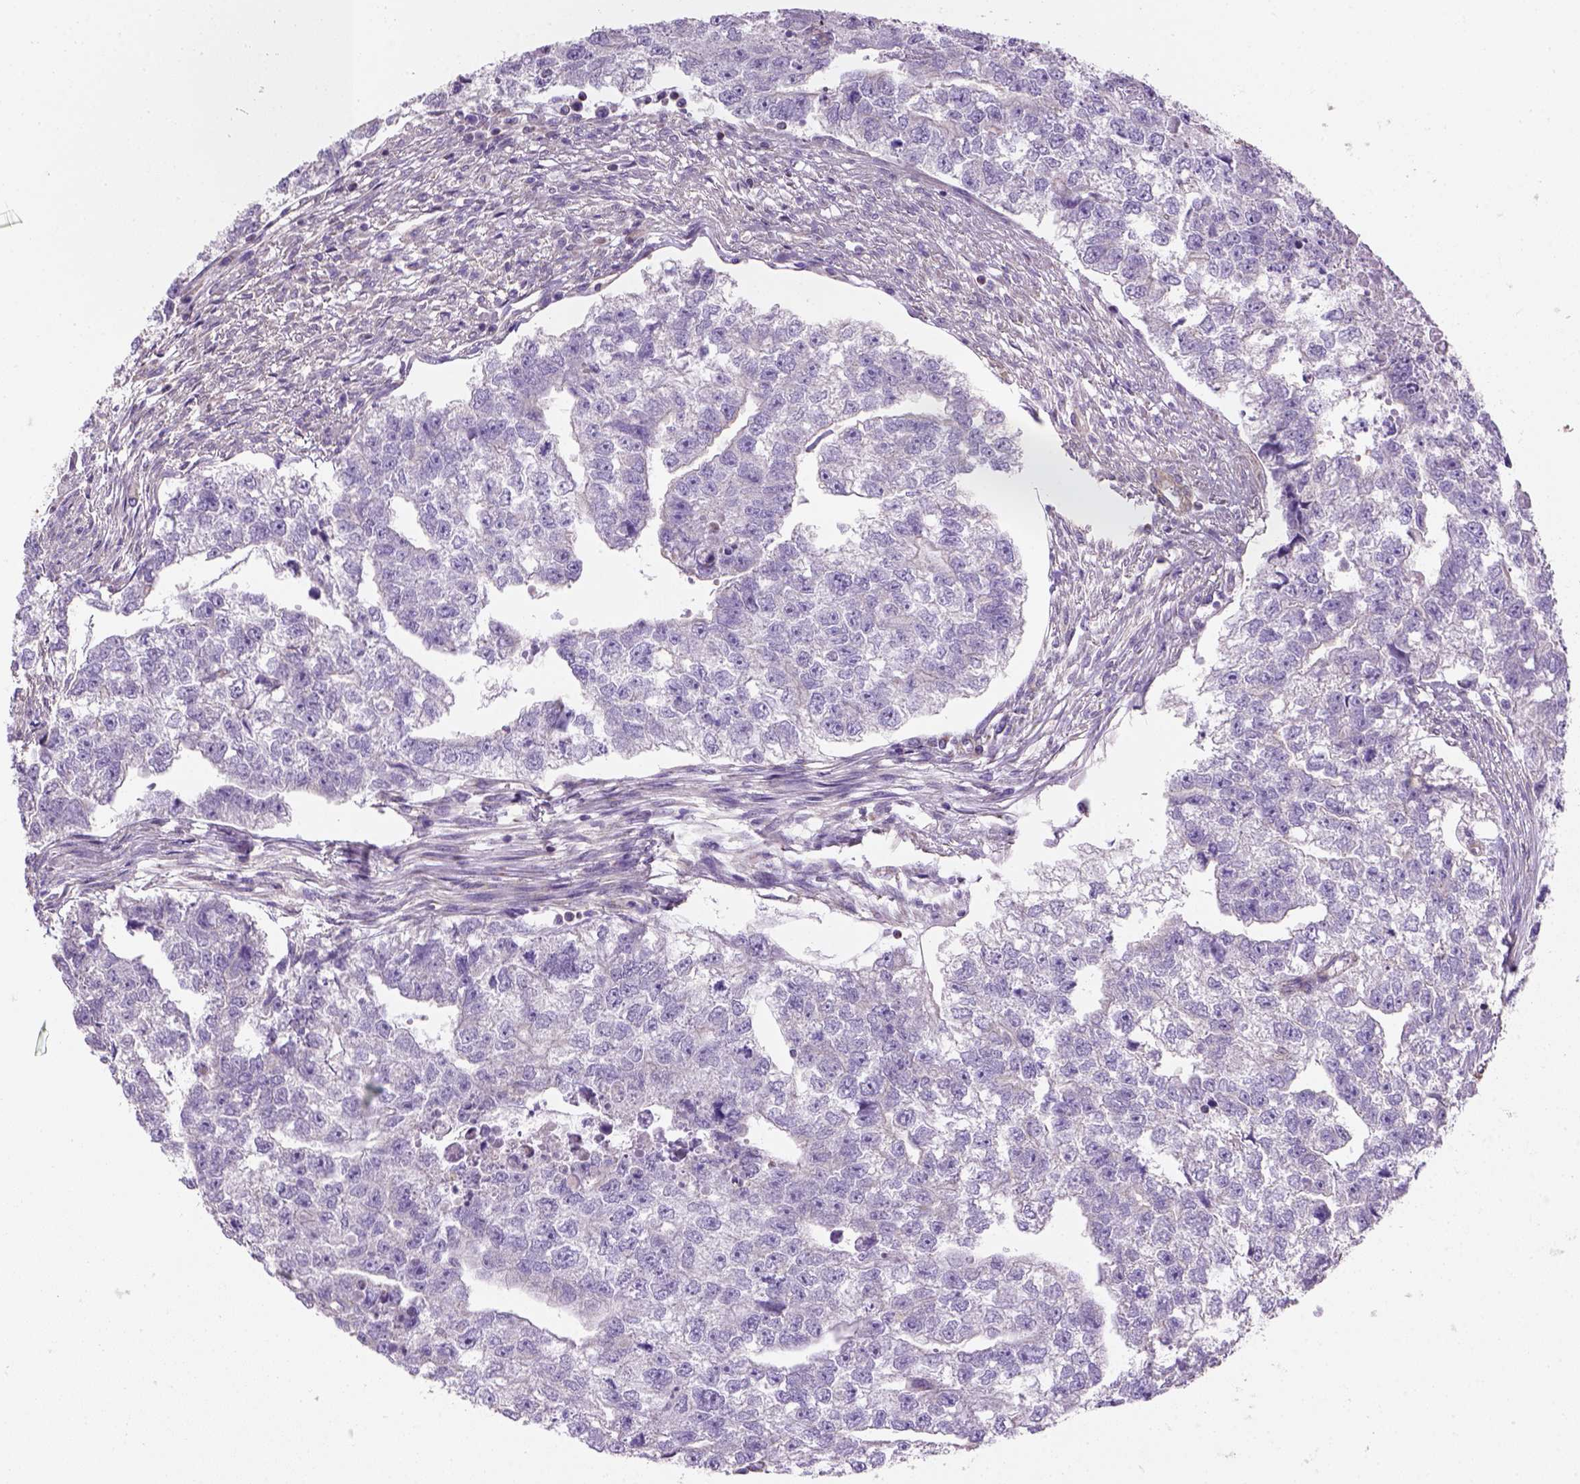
{"staining": {"intensity": "negative", "quantity": "none", "location": "none"}, "tissue": "testis cancer", "cell_type": "Tumor cells", "image_type": "cancer", "snomed": [{"axis": "morphology", "description": "Carcinoma, Embryonal, NOS"}, {"axis": "morphology", "description": "Teratoma, malignant, NOS"}, {"axis": "topography", "description": "Testis"}], "caption": "DAB immunohistochemical staining of malignant teratoma (testis) shows no significant staining in tumor cells.", "gene": "HTRA1", "patient": {"sex": "male", "age": 44}}